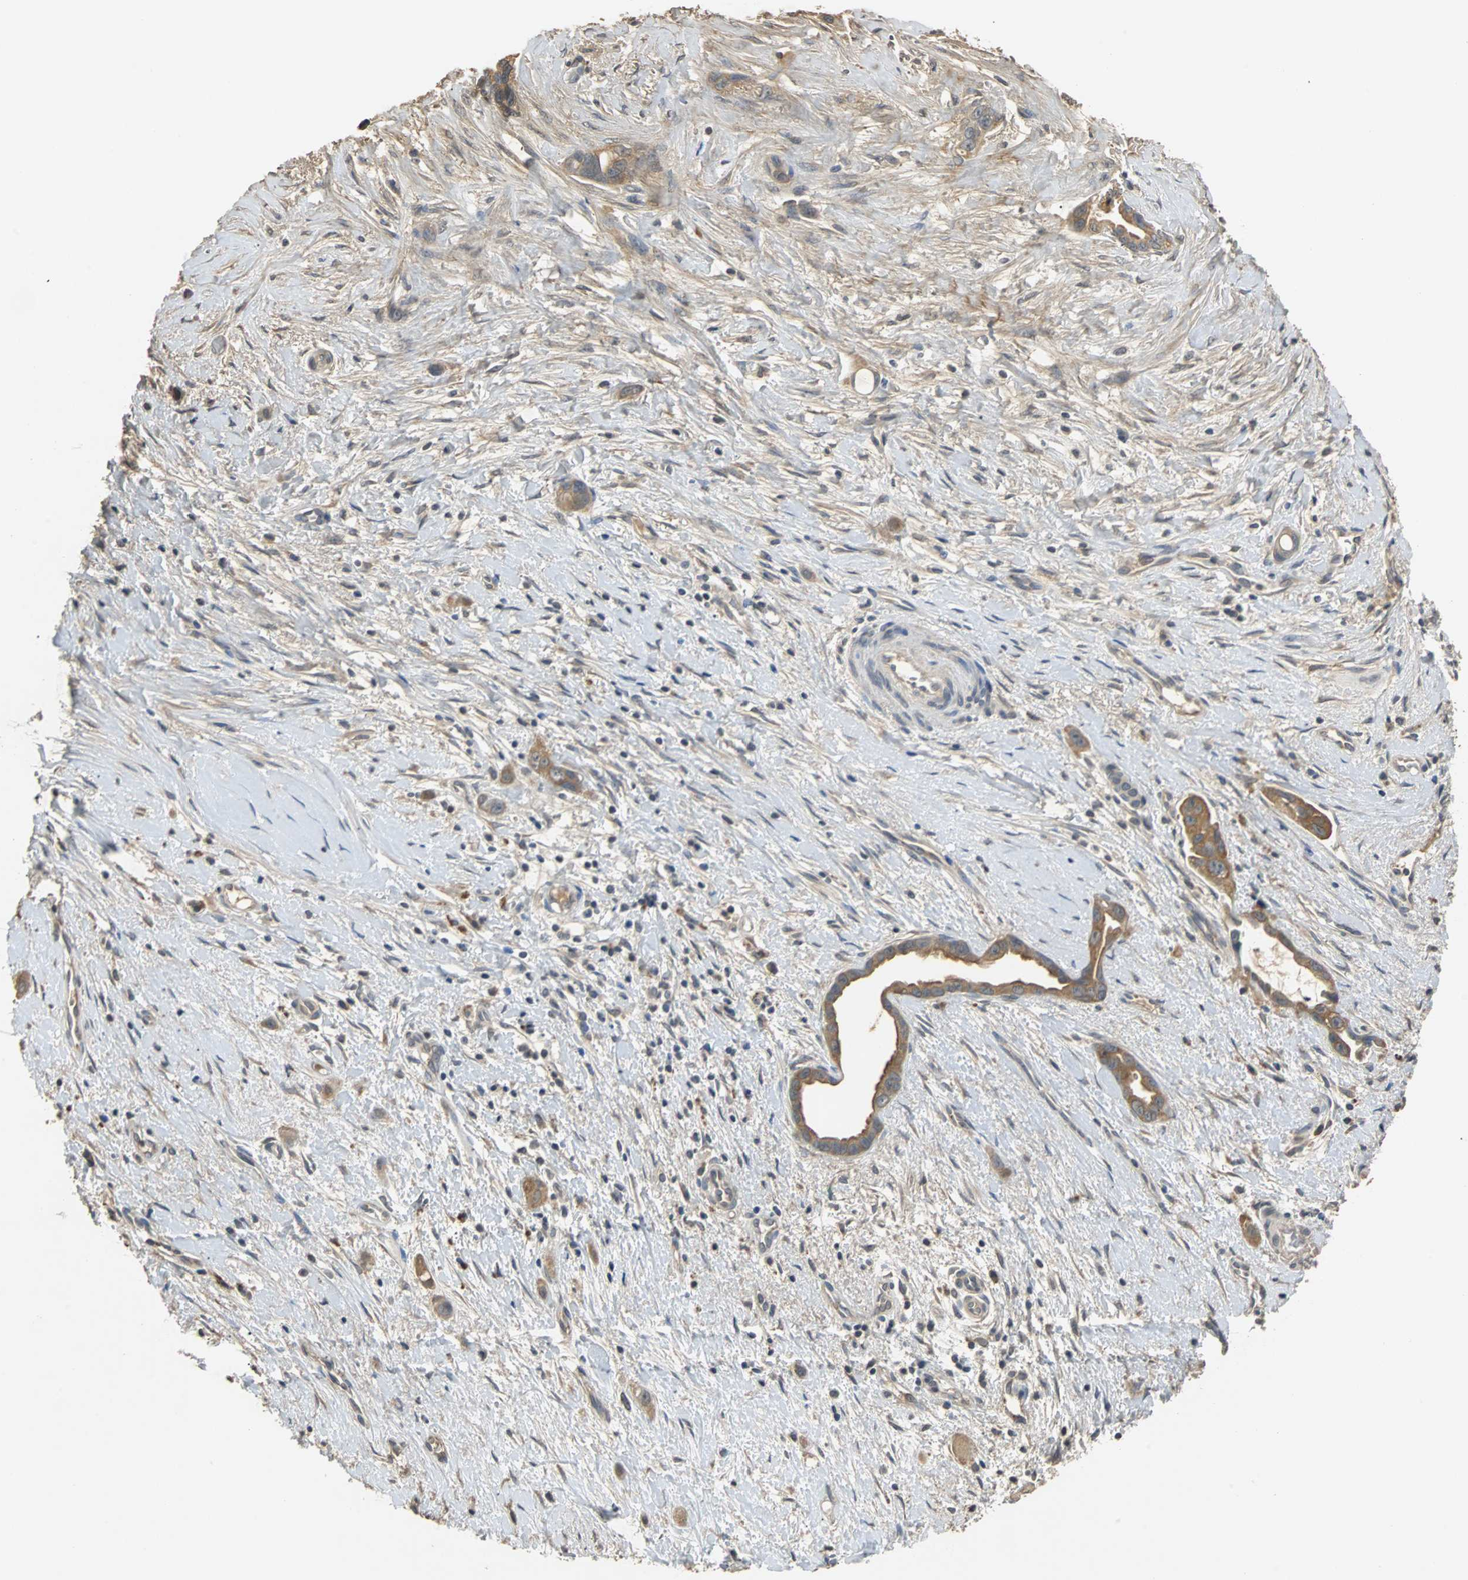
{"staining": {"intensity": "moderate", "quantity": ">75%", "location": "cytoplasmic/membranous"}, "tissue": "liver cancer", "cell_type": "Tumor cells", "image_type": "cancer", "snomed": [{"axis": "morphology", "description": "Cholangiocarcinoma"}, {"axis": "topography", "description": "Liver"}], "caption": "DAB (3,3'-diaminobenzidine) immunohistochemical staining of human liver cholangiocarcinoma exhibits moderate cytoplasmic/membranous protein expression in approximately >75% of tumor cells.", "gene": "ABHD2", "patient": {"sex": "female", "age": 65}}